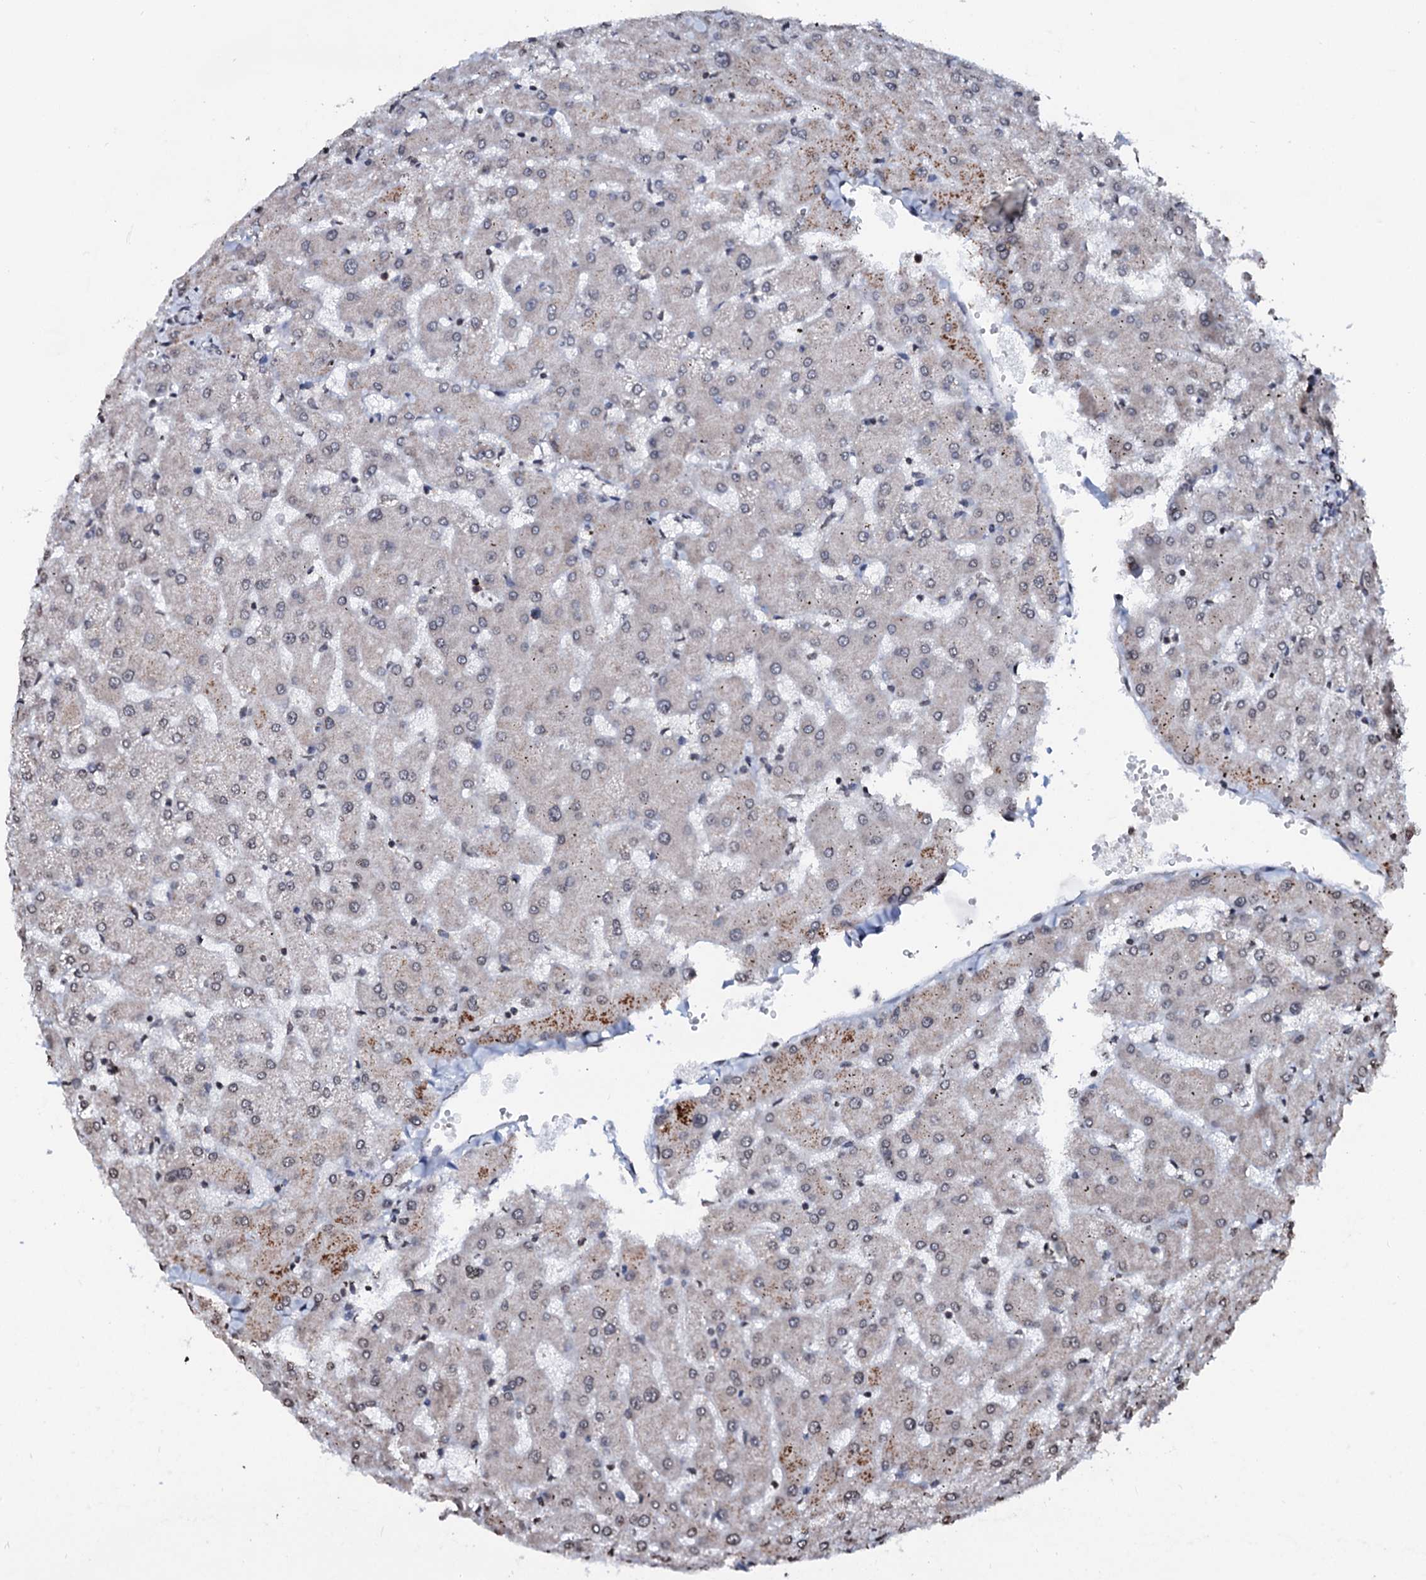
{"staining": {"intensity": "negative", "quantity": "none", "location": "none"}, "tissue": "liver", "cell_type": "Cholangiocytes", "image_type": "normal", "snomed": [{"axis": "morphology", "description": "Normal tissue, NOS"}, {"axis": "topography", "description": "Liver"}], "caption": "IHC micrograph of normal liver: human liver stained with DAB demonstrates no significant protein staining in cholangiocytes. (DAB IHC, high magnification).", "gene": "LSM11", "patient": {"sex": "female", "age": 63}}